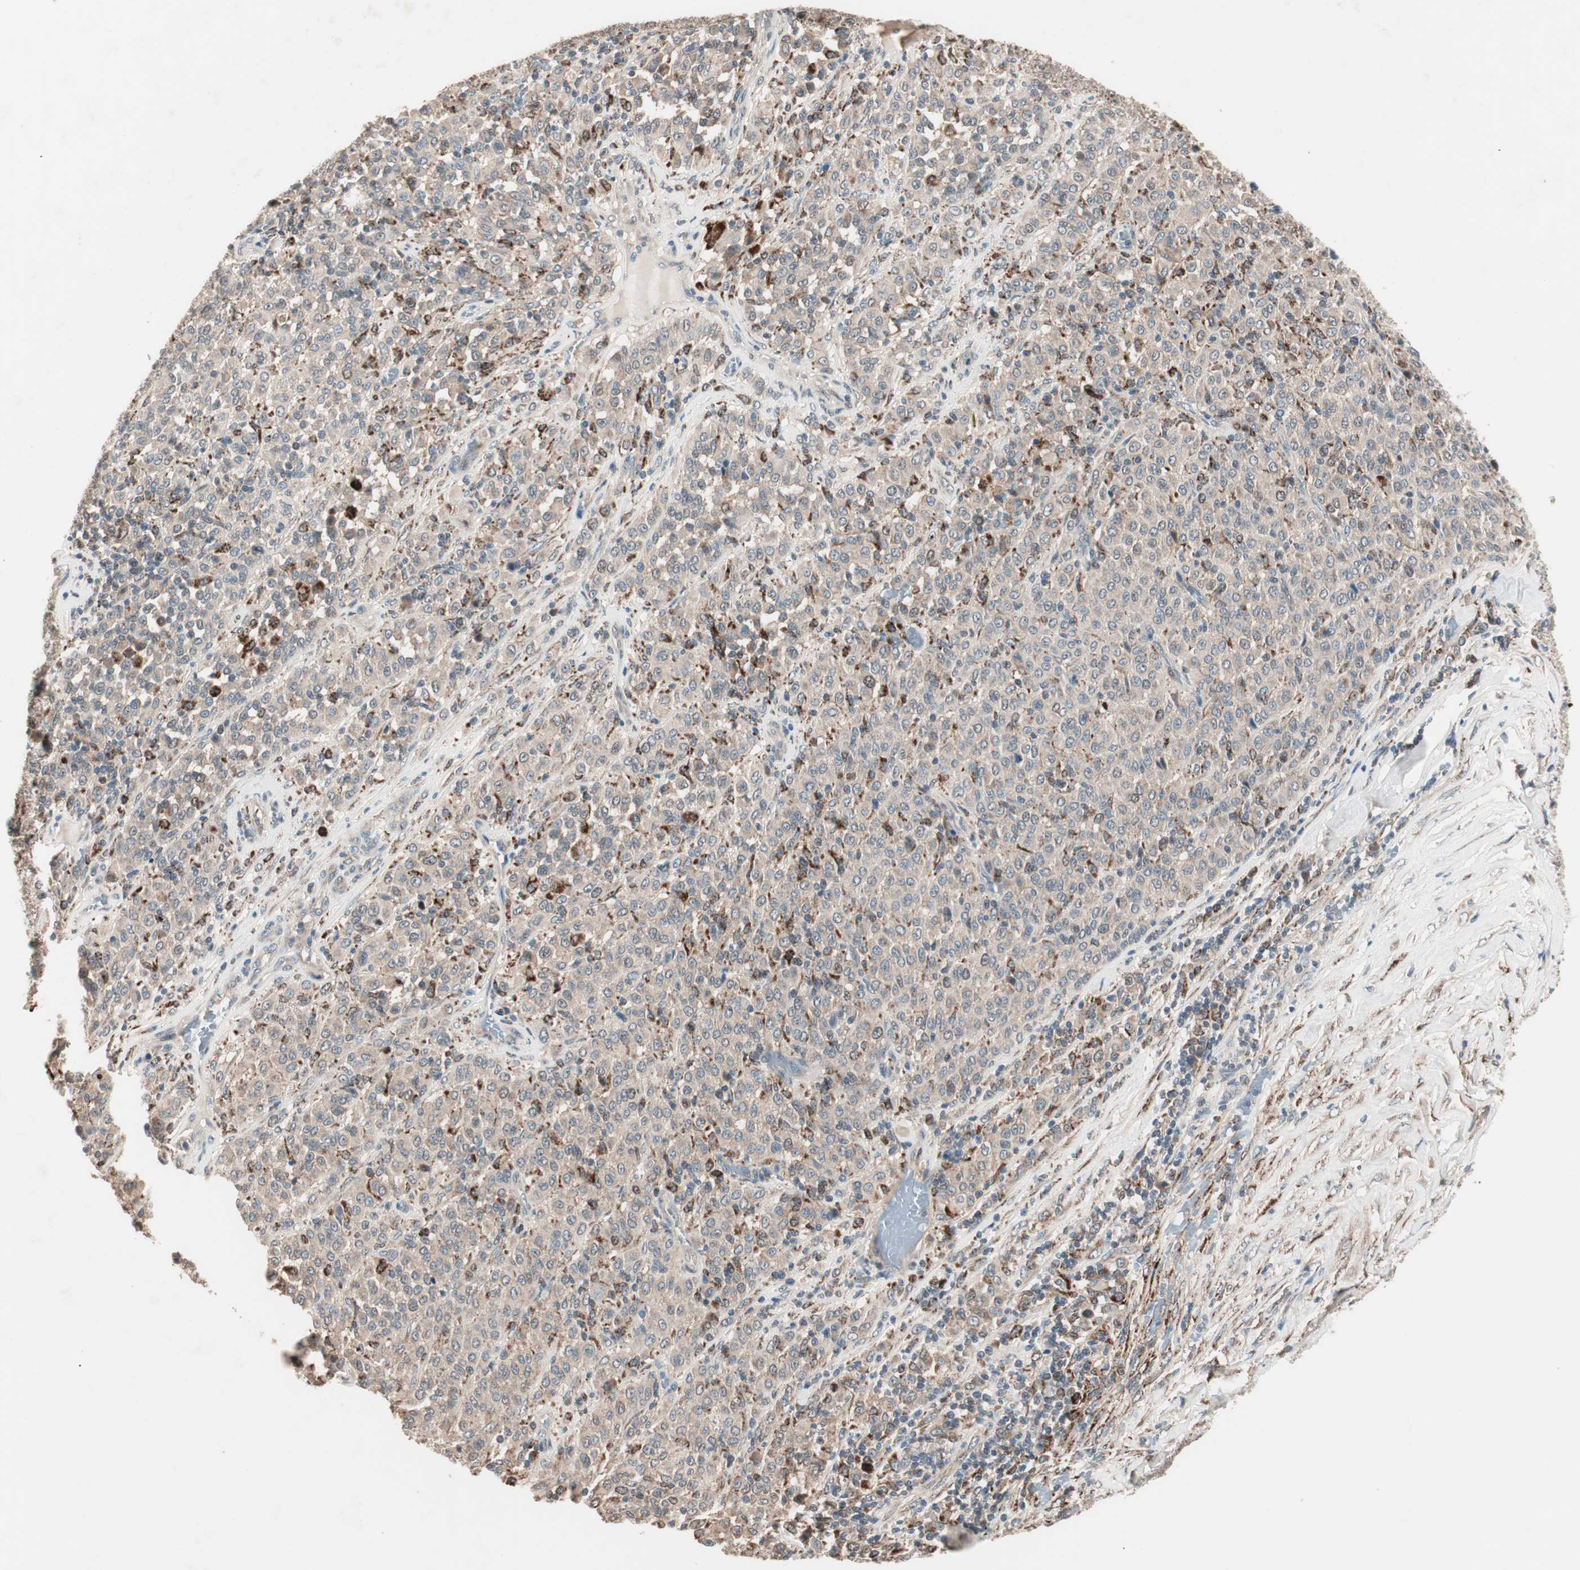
{"staining": {"intensity": "weak", "quantity": ">75%", "location": "cytoplasmic/membranous"}, "tissue": "melanoma", "cell_type": "Tumor cells", "image_type": "cancer", "snomed": [{"axis": "morphology", "description": "Malignant melanoma, Metastatic site"}, {"axis": "topography", "description": "Pancreas"}], "caption": "A micrograph of melanoma stained for a protein demonstrates weak cytoplasmic/membranous brown staining in tumor cells. (IHC, brightfield microscopy, high magnification).", "gene": "NFRKB", "patient": {"sex": "female", "age": 30}}